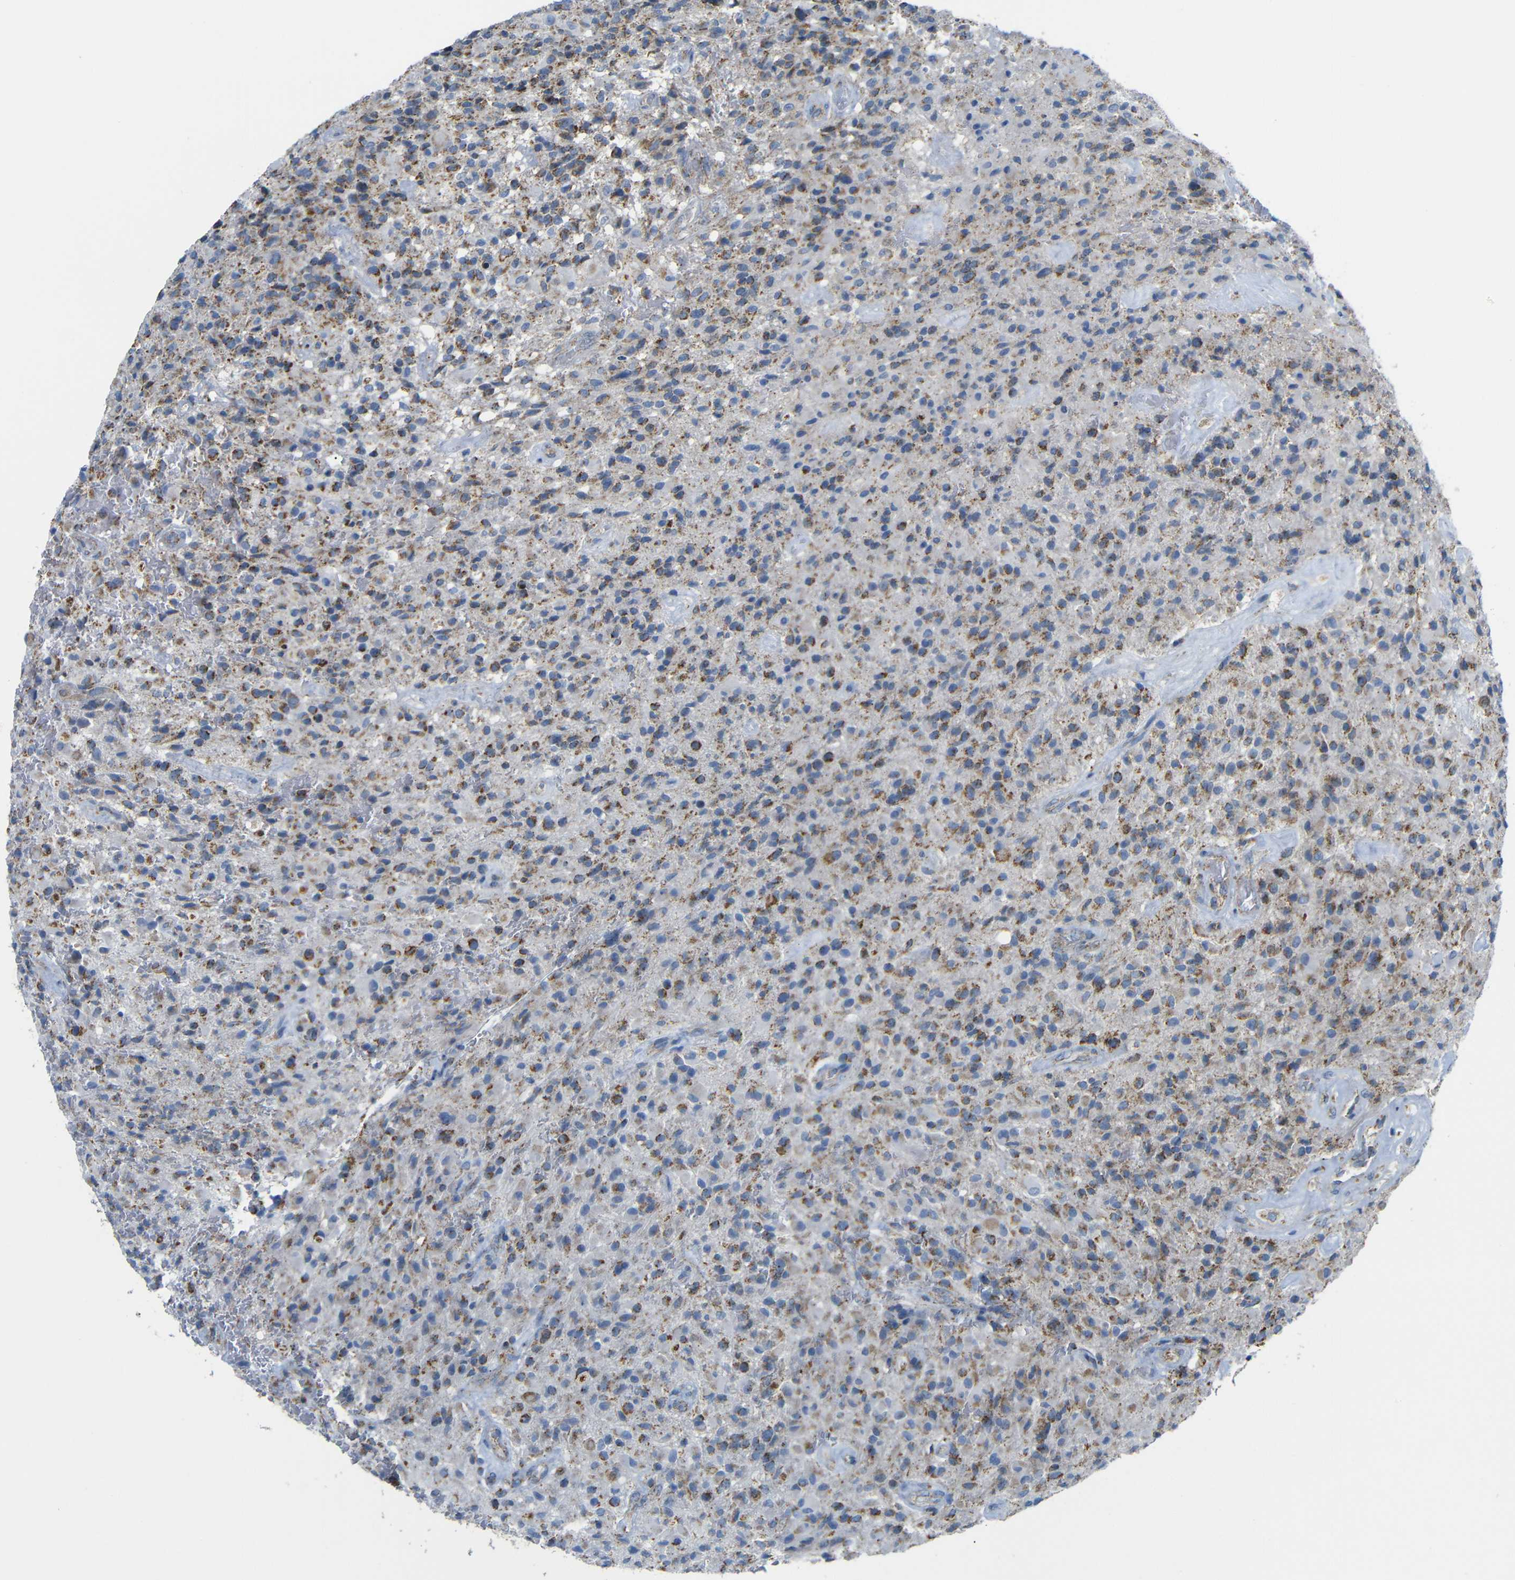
{"staining": {"intensity": "strong", "quantity": "25%-75%", "location": "cytoplasmic/membranous"}, "tissue": "glioma", "cell_type": "Tumor cells", "image_type": "cancer", "snomed": [{"axis": "morphology", "description": "Glioma, malignant, High grade"}, {"axis": "topography", "description": "Brain"}], "caption": "DAB immunohistochemical staining of malignant glioma (high-grade) reveals strong cytoplasmic/membranous protein staining in about 25%-75% of tumor cells.", "gene": "FAM171B", "patient": {"sex": "male", "age": 71}}